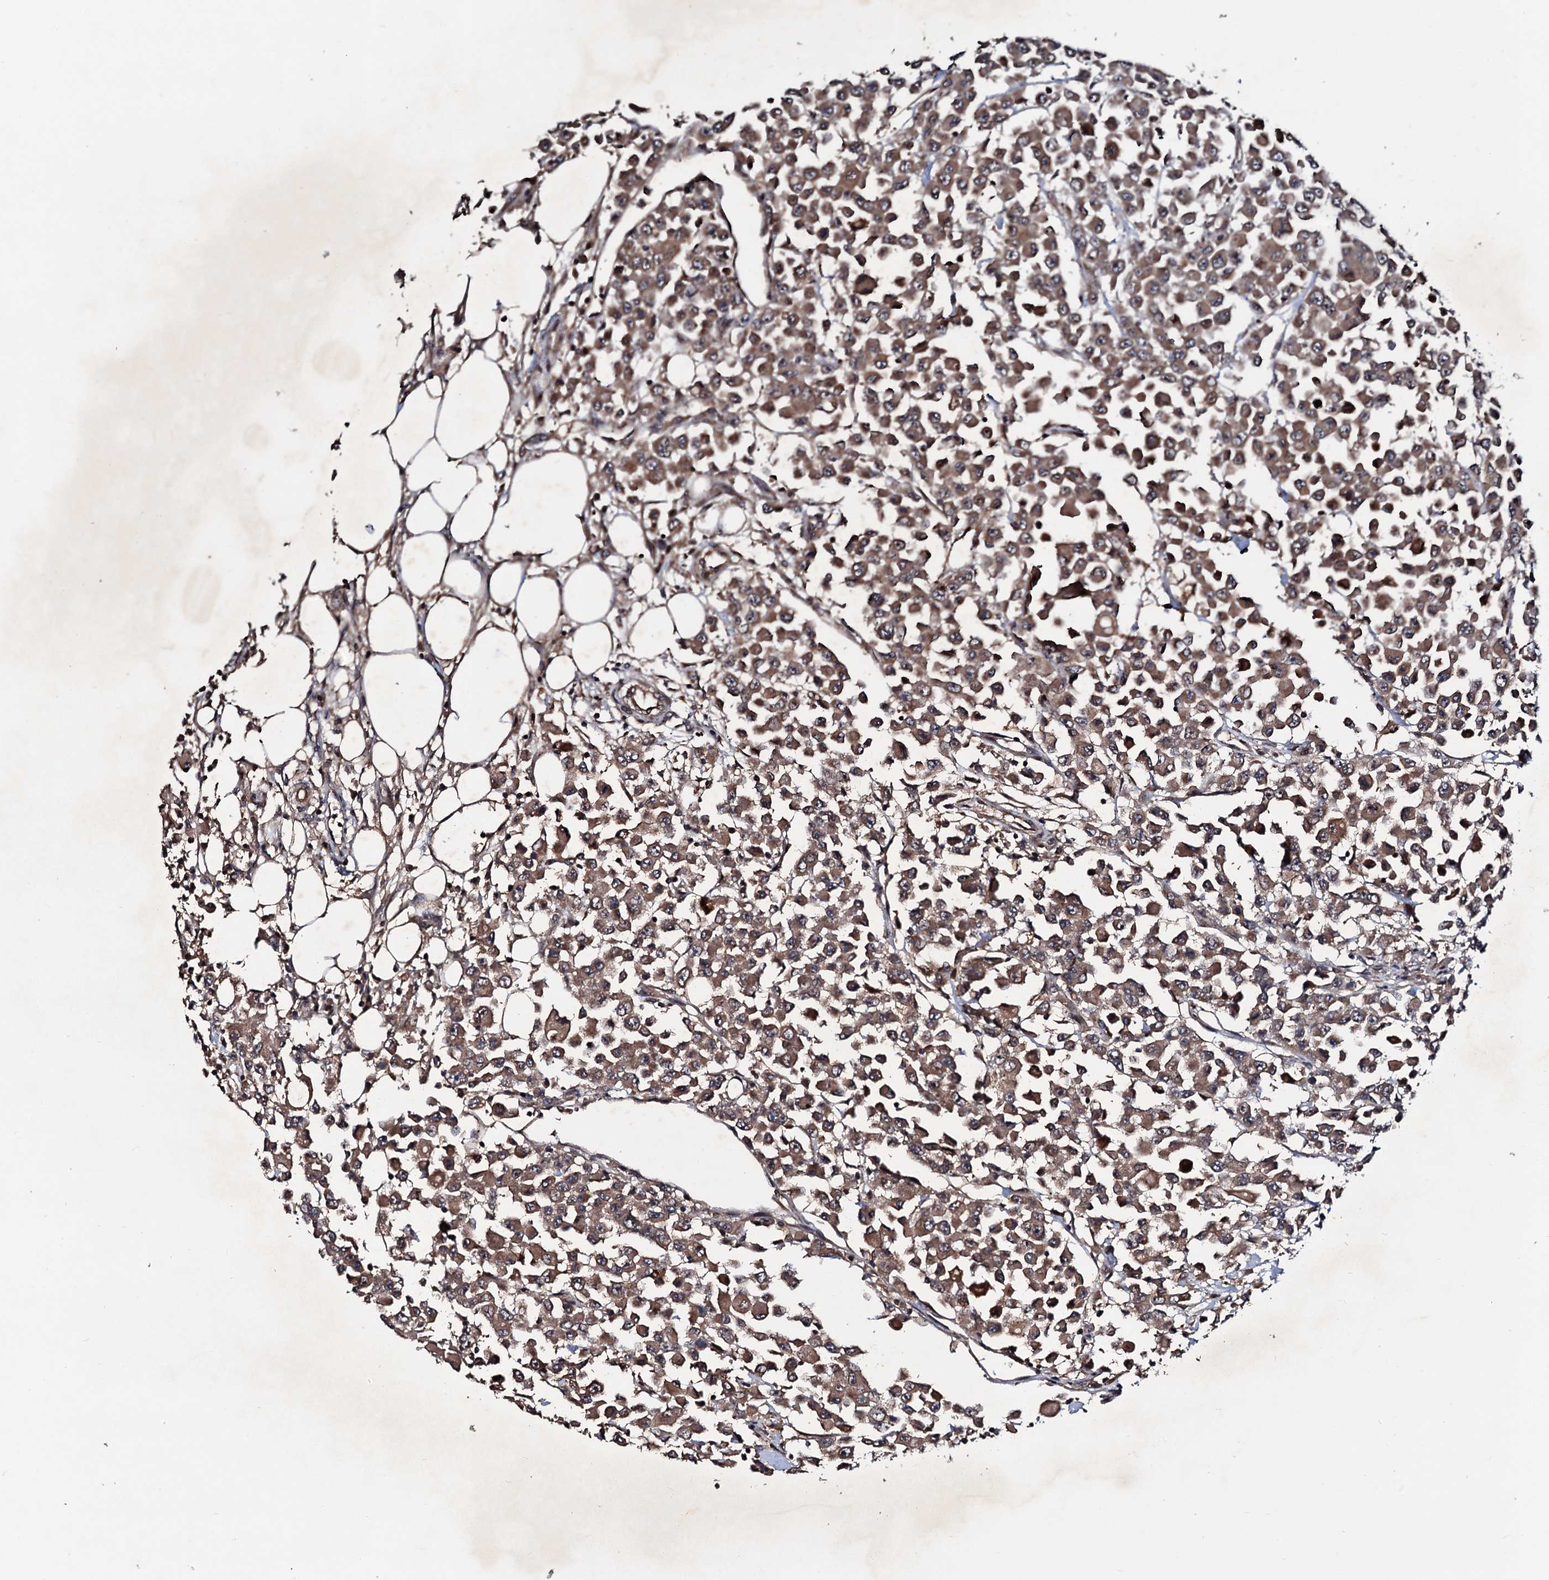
{"staining": {"intensity": "moderate", "quantity": ">75%", "location": "cytoplasmic/membranous"}, "tissue": "colorectal cancer", "cell_type": "Tumor cells", "image_type": "cancer", "snomed": [{"axis": "morphology", "description": "Adenocarcinoma, NOS"}, {"axis": "topography", "description": "Colon"}], "caption": "There is medium levels of moderate cytoplasmic/membranous positivity in tumor cells of adenocarcinoma (colorectal), as demonstrated by immunohistochemical staining (brown color).", "gene": "NAA16", "patient": {"sex": "male", "age": 51}}